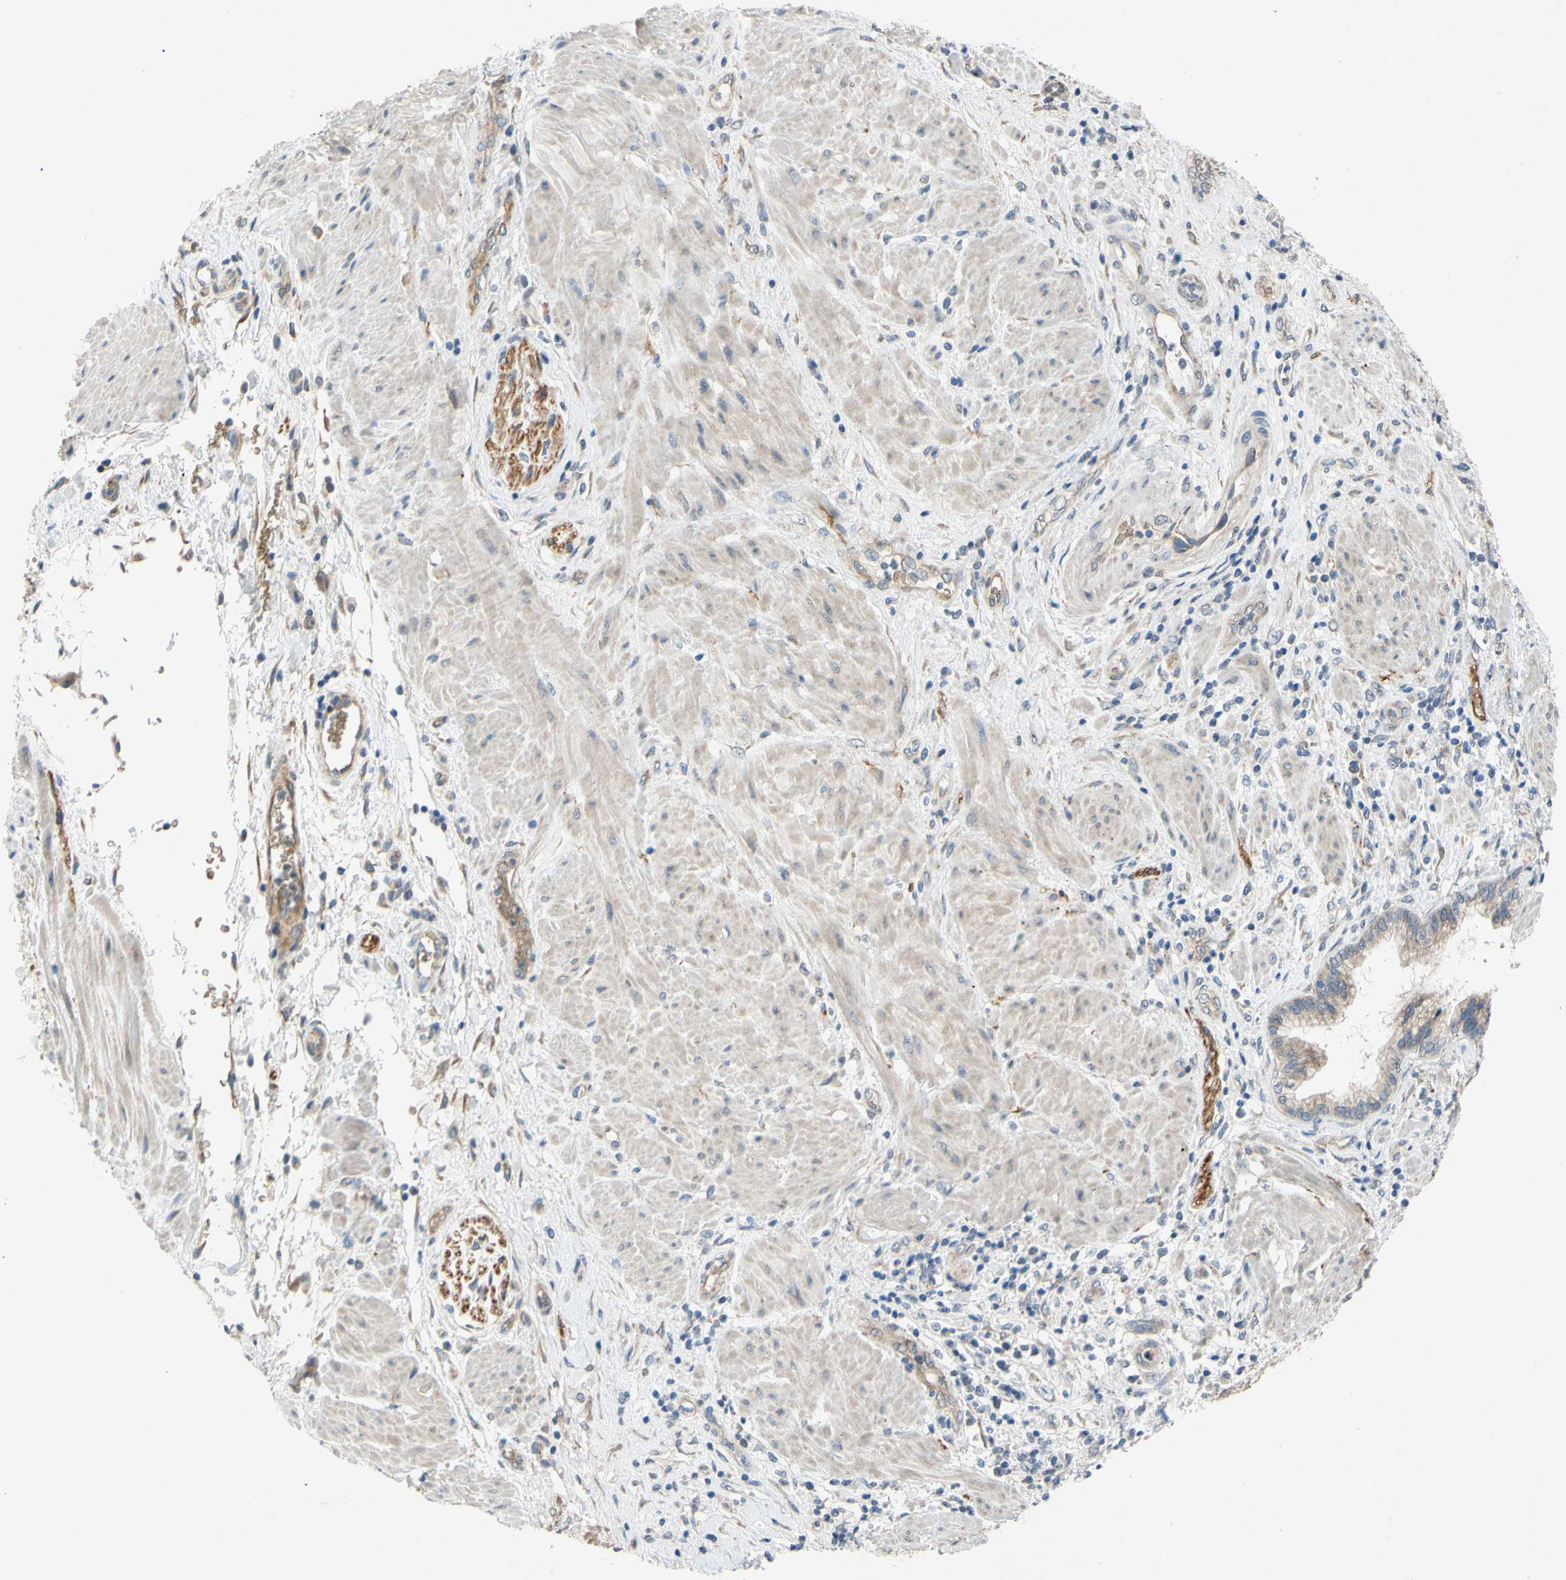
{"staining": {"intensity": "weak", "quantity": ">75%", "location": "cytoplasmic/membranous"}, "tissue": "pancreatic cancer", "cell_type": "Tumor cells", "image_type": "cancer", "snomed": [{"axis": "morphology", "description": "Adenocarcinoma, NOS"}, {"axis": "topography", "description": "Pancreas"}], "caption": "Weak cytoplasmic/membranous expression for a protein is appreciated in about >75% of tumor cells of pancreatic adenocarcinoma using immunohistochemistry.", "gene": "ADD2", "patient": {"sex": "female", "age": 64}}